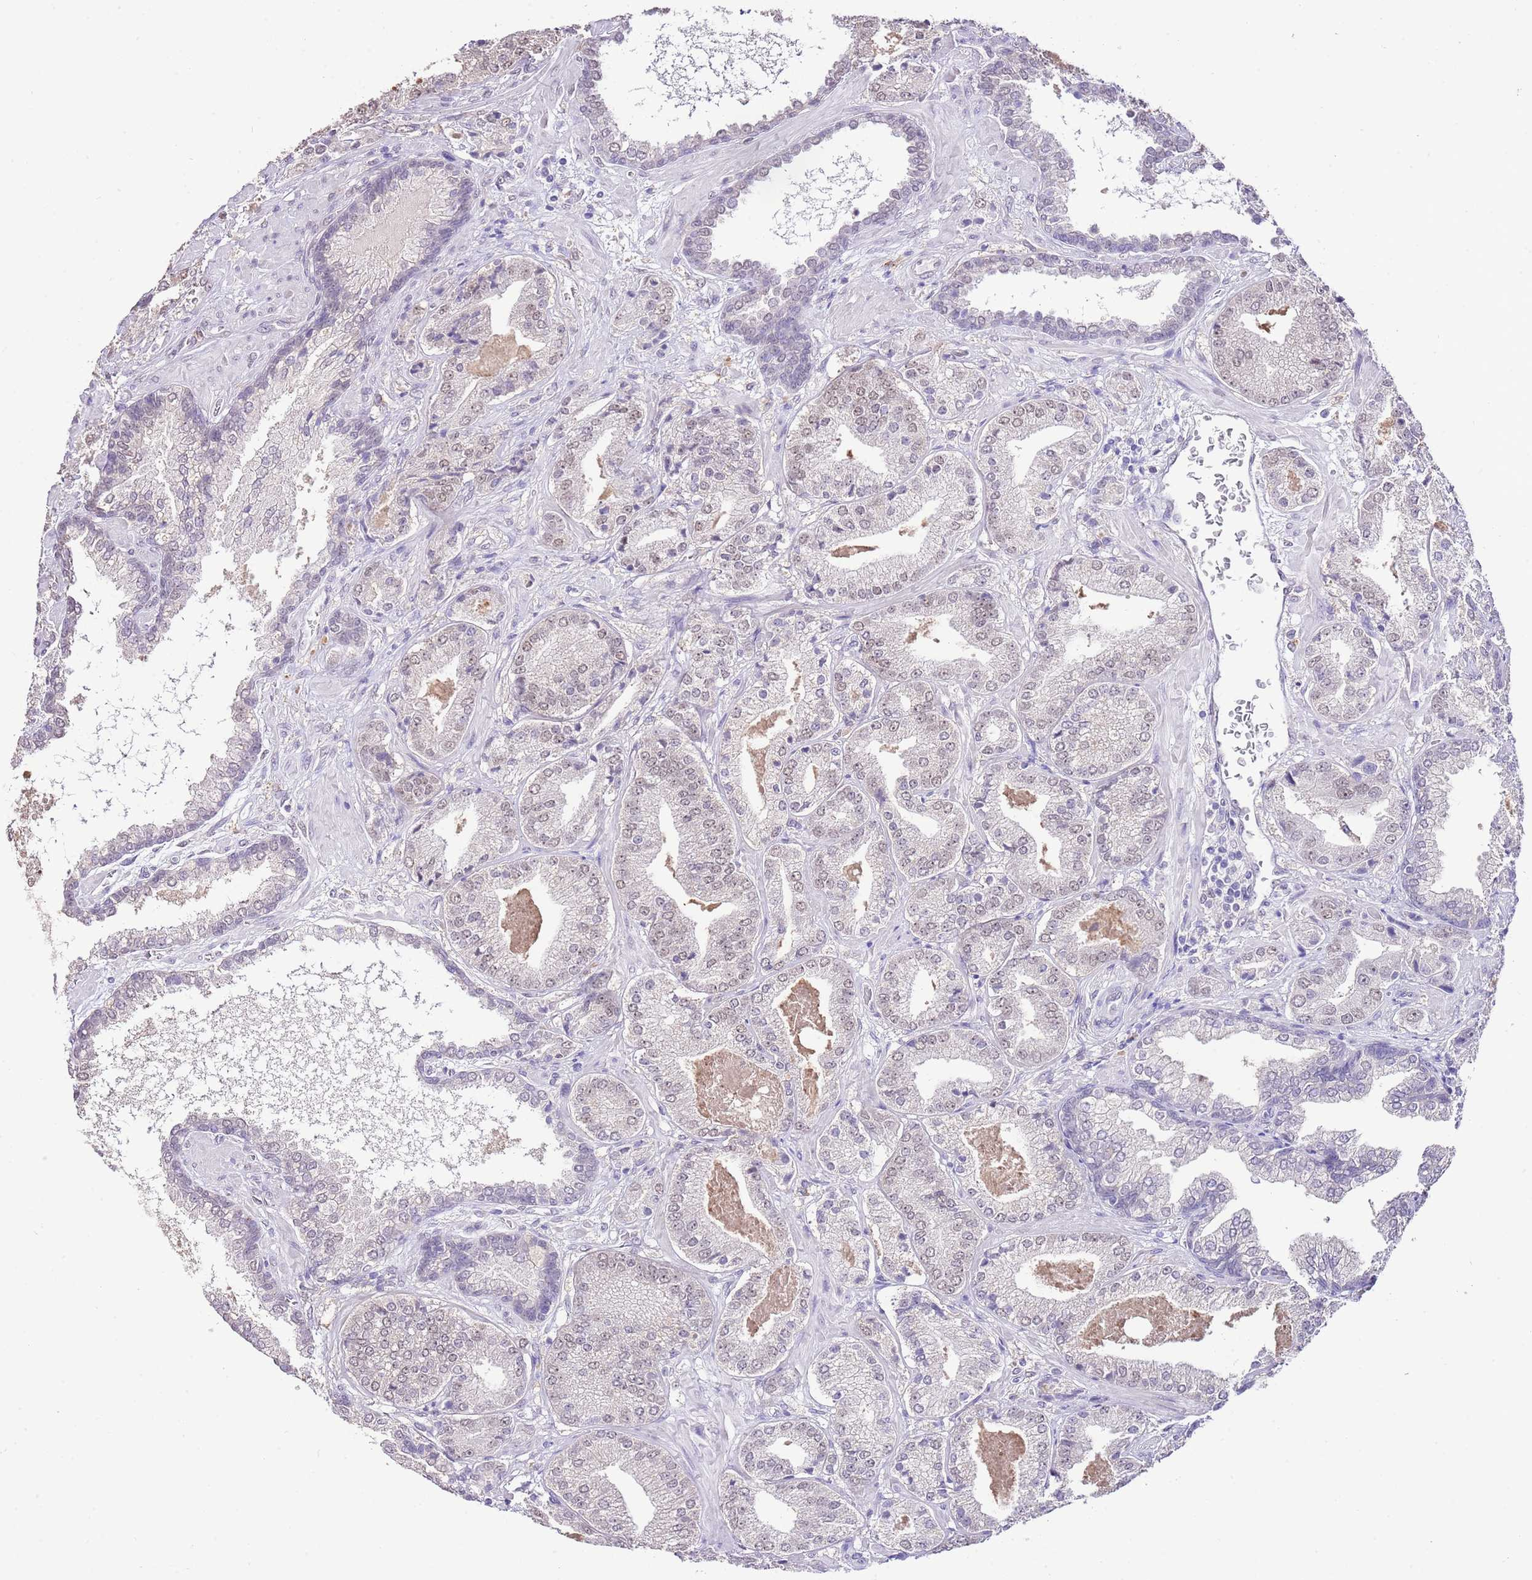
{"staining": {"intensity": "weak", "quantity": ">75%", "location": "nuclear"}, "tissue": "prostate cancer", "cell_type": "Tumor cells", "image_type": "cancer", "snomed": [{"axis": "morphology", "description": "Adenocarcinoma, High grade"}, {"axis": "topography", "description": "Prostate"}], "caption": "Prostate high-grade adenocarcinoma stained for a protein displays weak nuclear positivity in tumor cells.", "gene": "IZUMO4", "patient": {"sex": "male", "age": 63}}